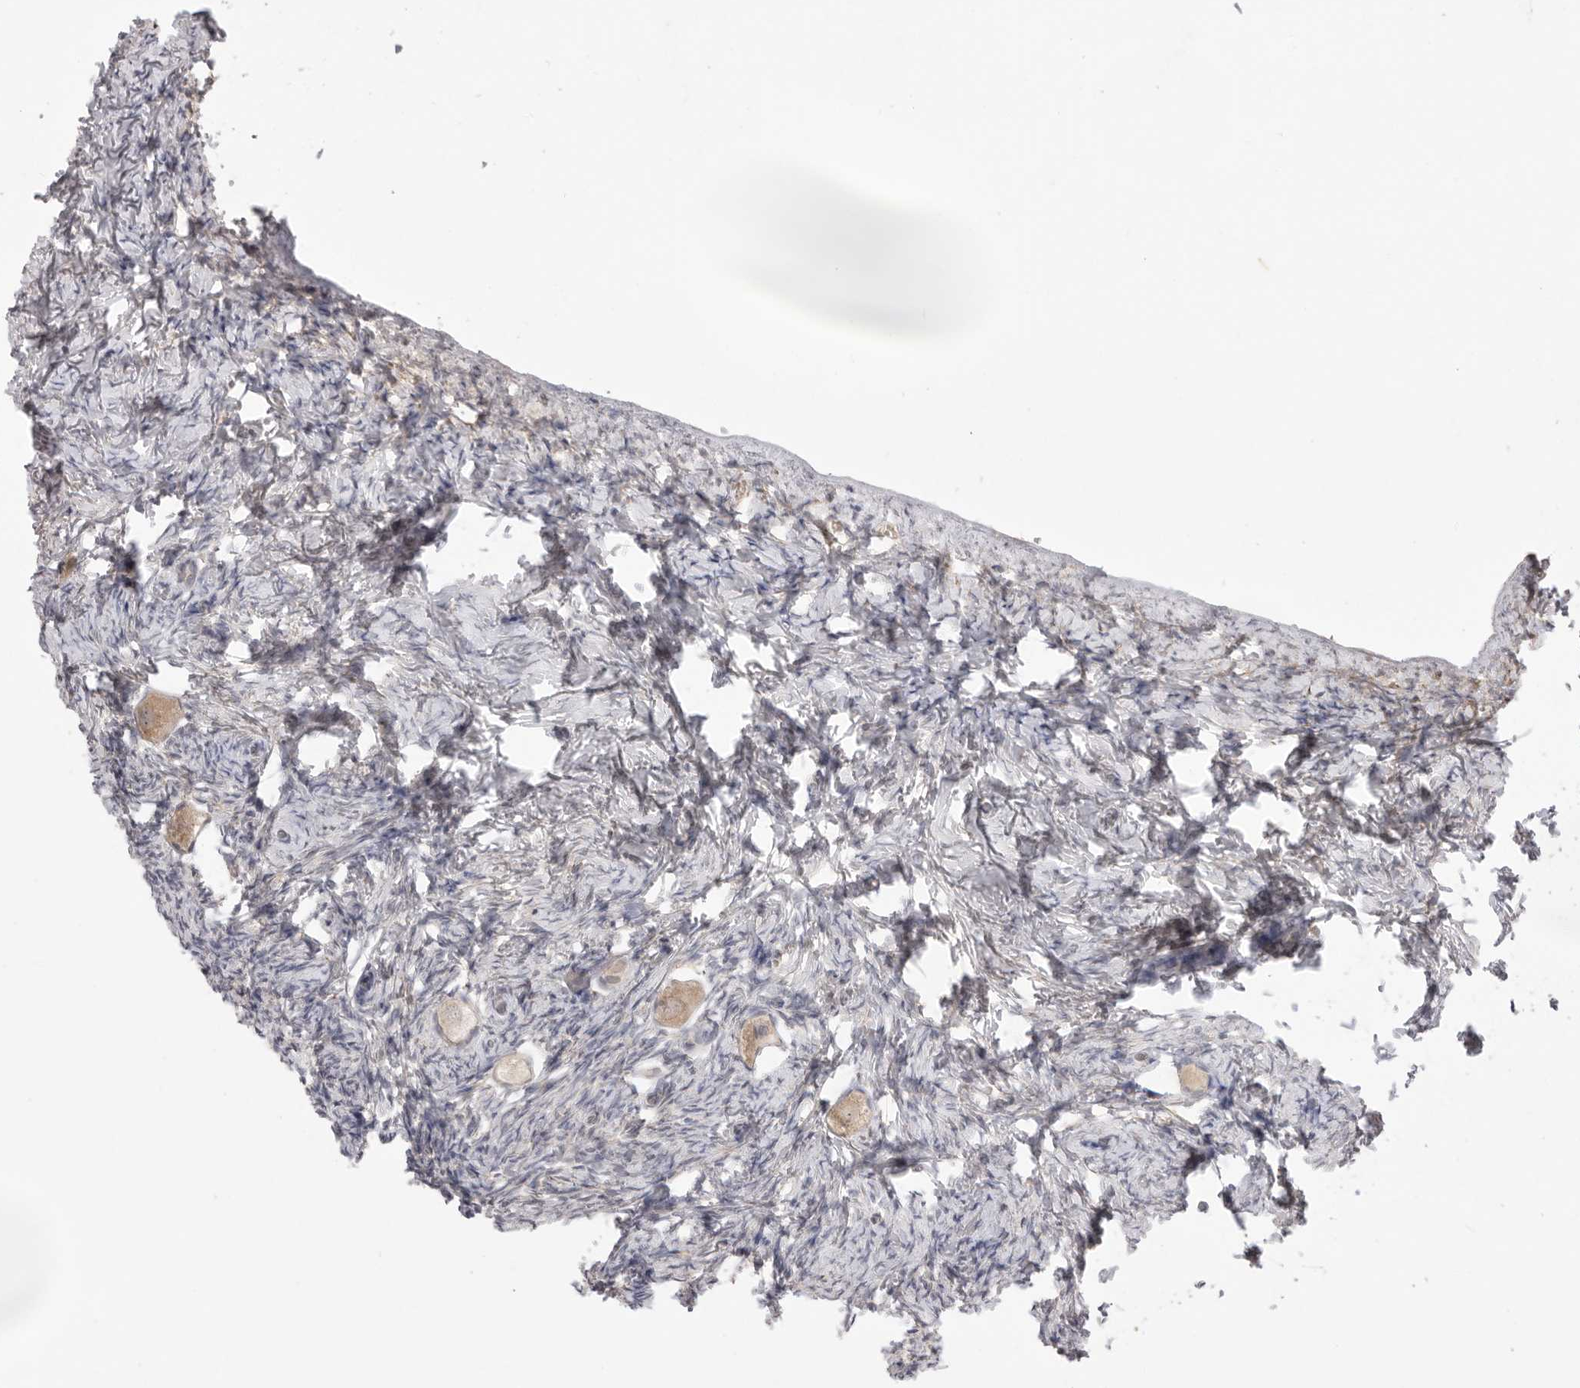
{"staining": {"intensity": "weak", "quantity": ">75%", "location": "cytoplasmic/membranous"}, "tissue": "ovary", "cell_type": "Follicle cells", "image_type": "normal", "snomed": [{"axis": "morphology", "description": "Normal tissue, NOS"}, {"axis": "topography", "description": "Ovary"}], "caption": "Protein expression analysis of benign ovary demonstrates weak cytoplasmic/membranous positivity in approximately >75% of follicle cells. The staining is performed using DAB brown chromogen to label protein expression. The nuclei are counter-stained blue using hematoxylin.", "gene": "TLR3", "patient": {"sex": "female", "age": 27}}